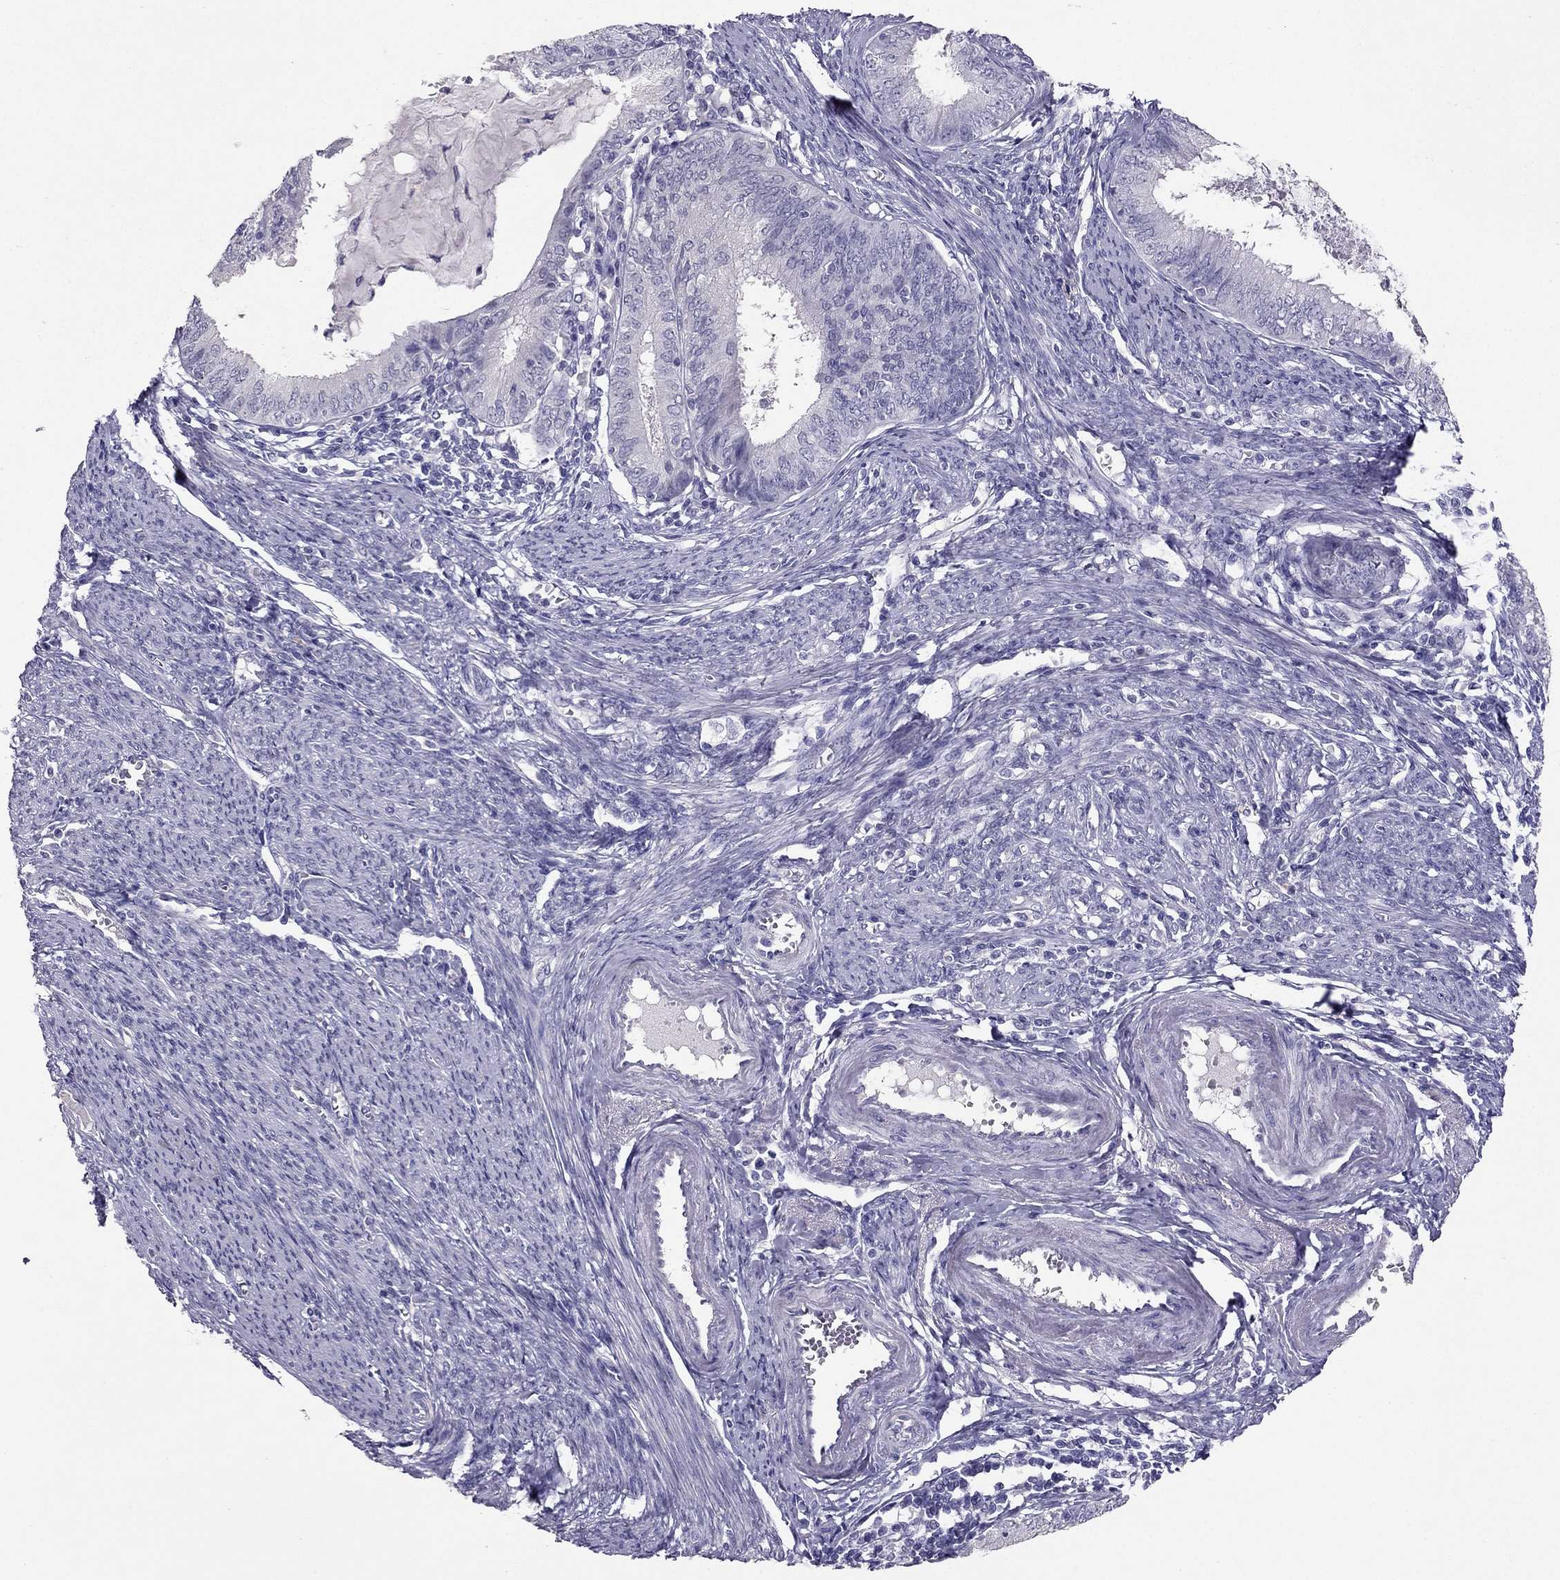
{"staining": {"intensity": "negative", "quantity": "none", "location": "none"}, "tissue": "endometrial cancer", "cell_type": "Tumor cells", "image_type": "cancer", "snomed": [{"axis": "morphology", "description": "Adenocarcinoma, NOS"}, {"axis": "topography", "description": "Endometrium"}], "caption": "Immunohistochemical staining of endometrial adenocarcinoma demonstrates no significant expression in tumor cells. (Immunohistochemistry (ihc), brightfield microscopy, high magnification).", "gene": "RHO", "patient": {"sex": "female", "age": 57}}